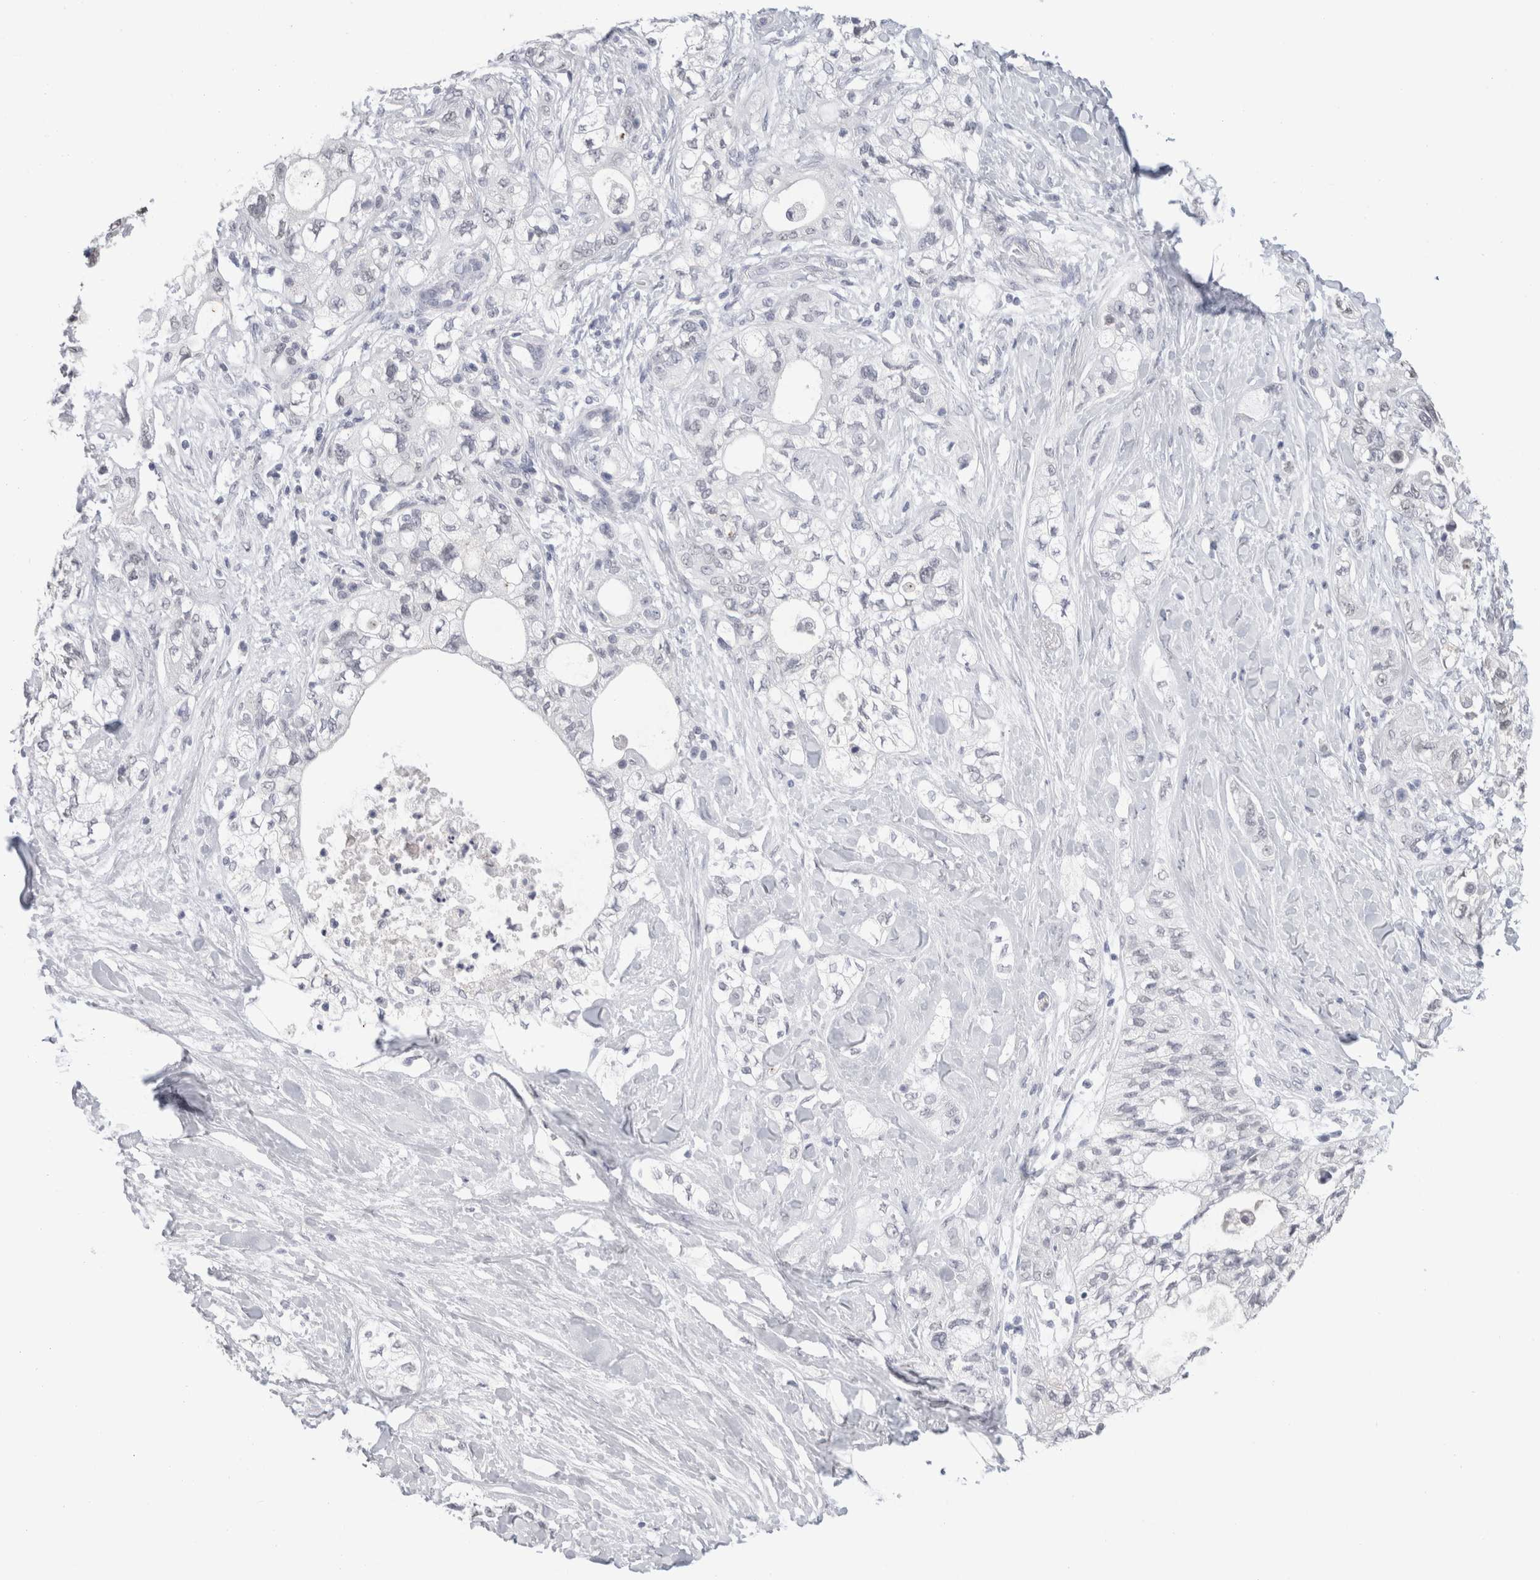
{"staining": {"intensity": "negative", "quantity": "none", "location": "none"}, "tissue": "pancreatic cancer", "cell_type": "Tumor cells", "image_type": "cancer", "snomed": [{"axis": "morphology", "description": "Adenocarcinoma, NOS"}, {"axis": "topography", "description": "Pancreas"}], "caption": "Tumor cells are negative for protein expression in human pancreatic adenocarcinoma.", "gene": "CADM3", "patient": {"sex": "male", "age": 70}}